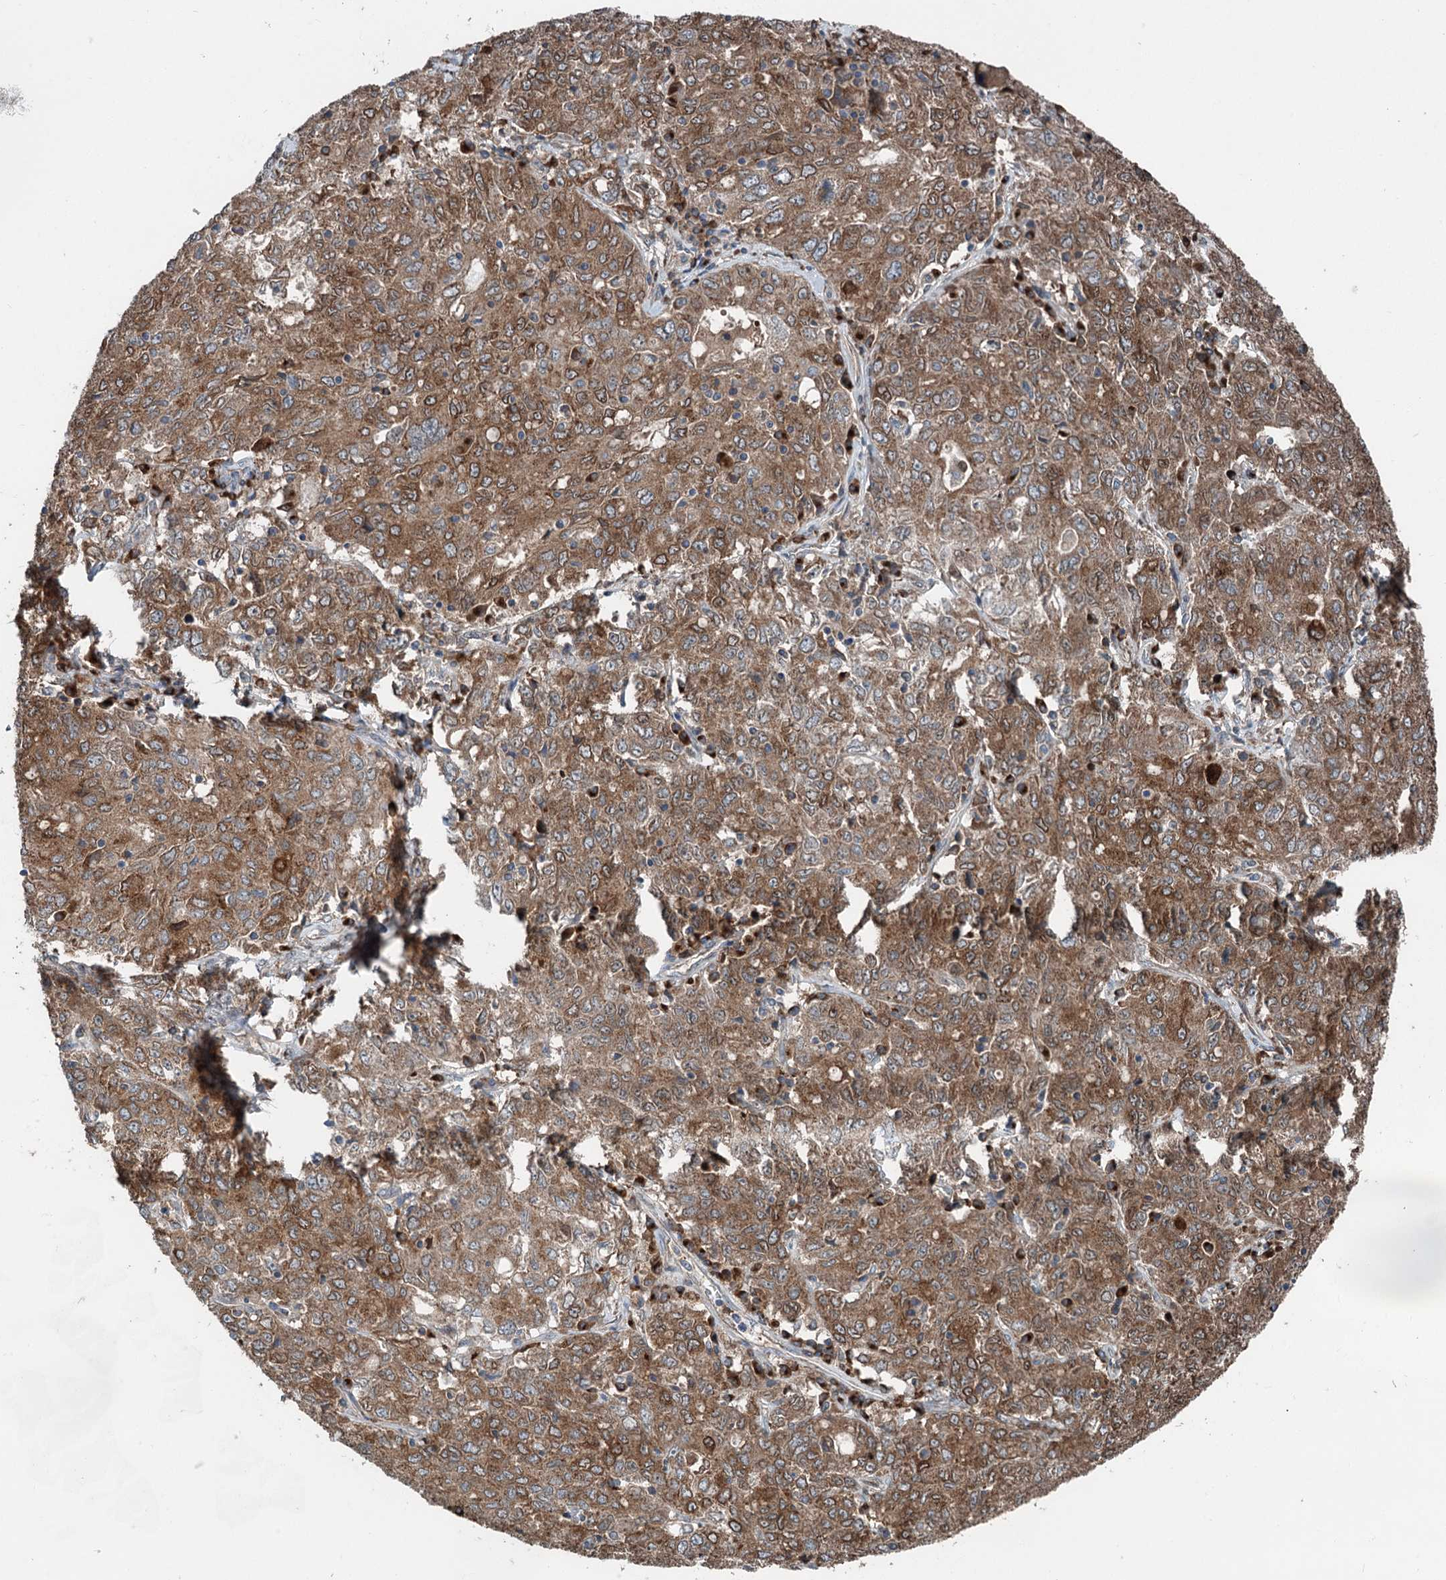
{"staining": {"intensity": "moderate", "quantity": ">75%", "location": "cytoplasmic/membranous"}, "tissue": "ovarian cancer", "cell_type": "Tumor cells", "image_type": "cancer", "snomed": [{"axis": "morphology", "description": "Carcinoma, endometroid"}, {"axis": "topography", "description": "Ovary"}], "caption": "Human ovarian endometroid carcinoma stained with a protein marker shows moderate staining in tumor cells.", "gene": "CALCOCO1", "patient": {"sex": "female", "age": 62}}